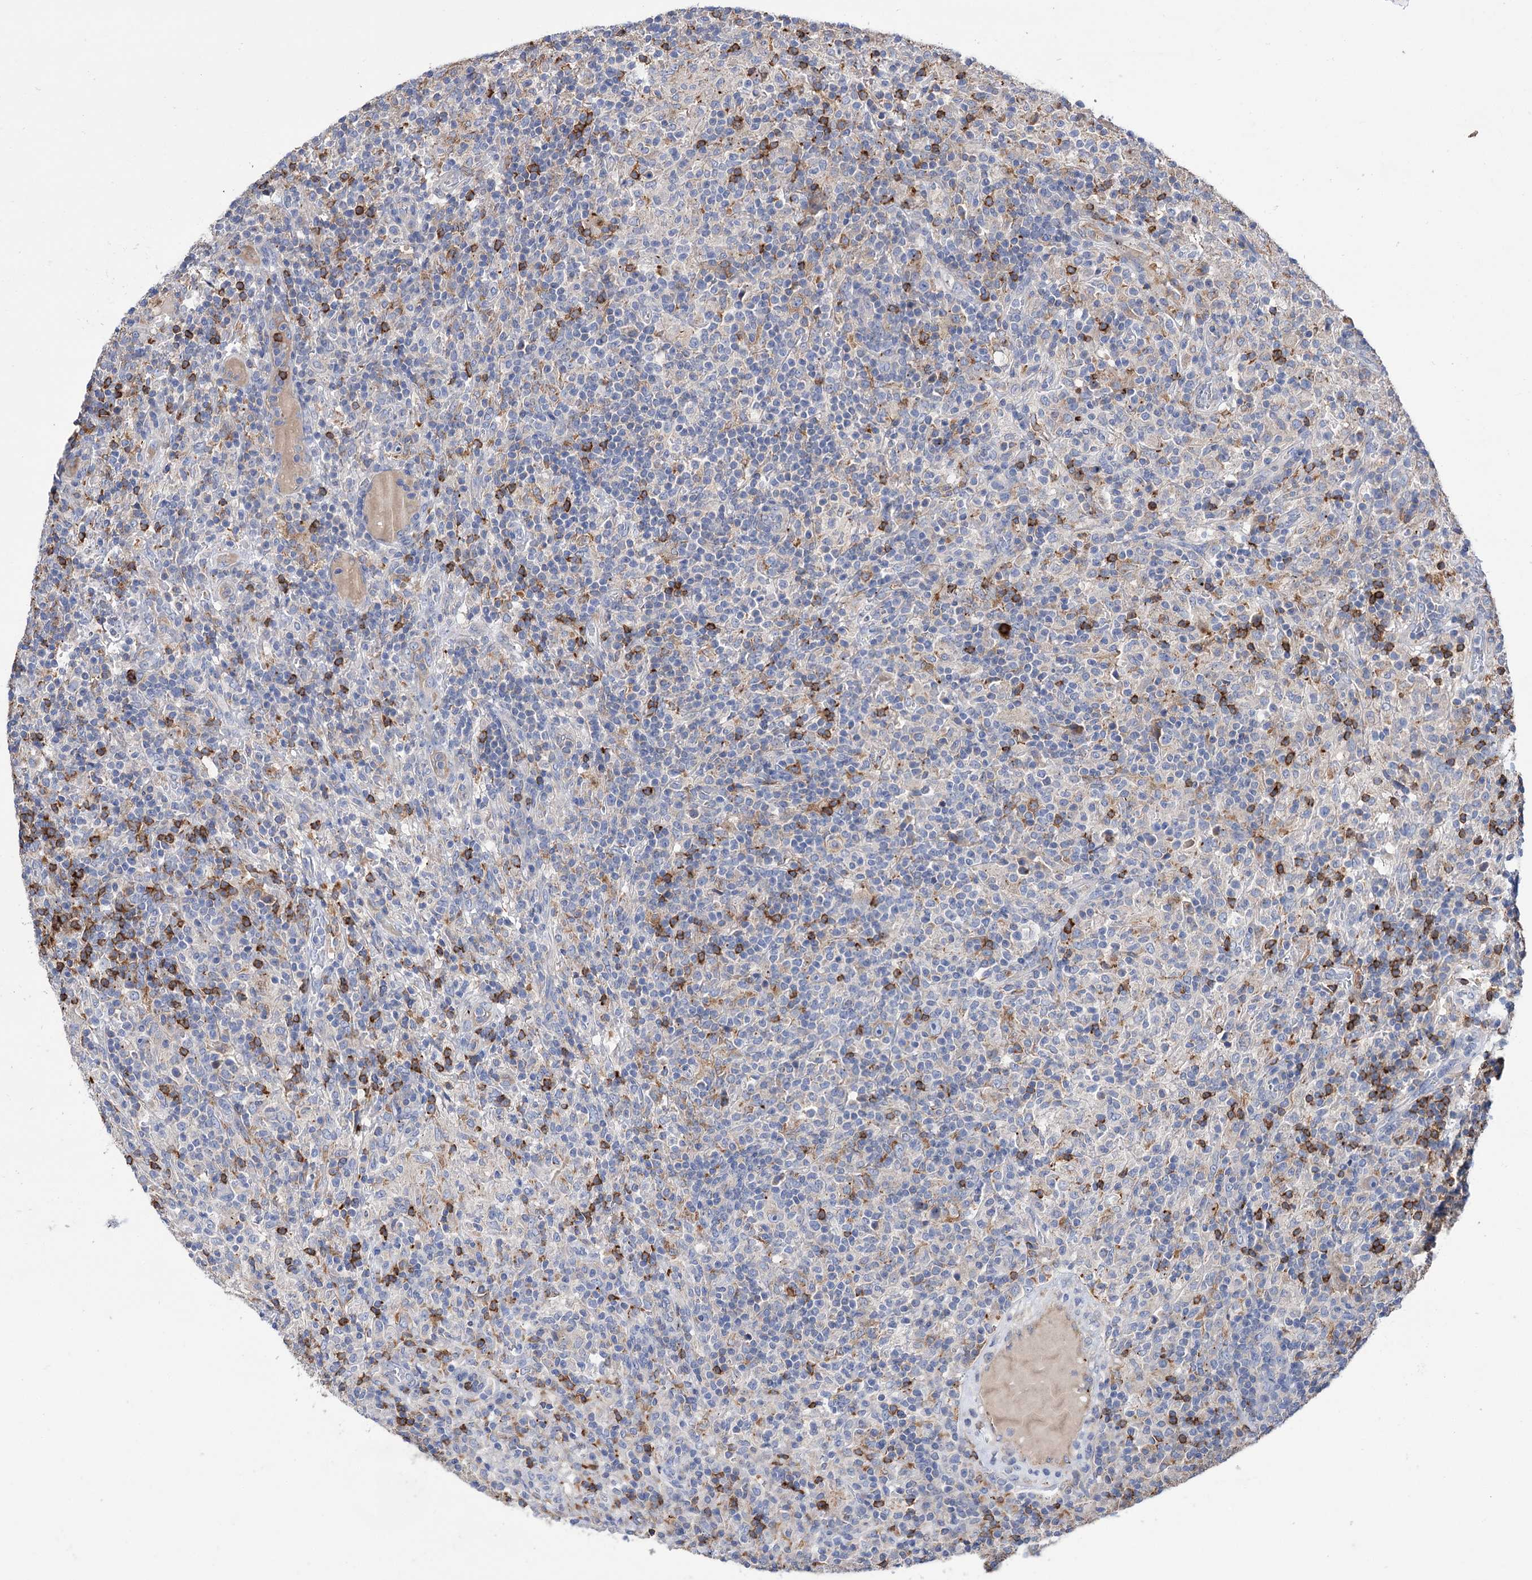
{"staining": {"intensity": "negative", "quantity": "none", "location": "none"}, "tissue": "lymphoma", "cell_type": "Tumor cells", "image_type": "cancer", "snomed": [{"axis": "morphology", "description": "Hodgkin's disease, NOS"}, {"axis": "topography", "description": "Lymph node"}], "caption": "Protein analysis of Hodgkin's disease exhibits no significant positivity in tumor cells.", "gene": "BBS4", "patient": {"sex": "male", "age": 70}}